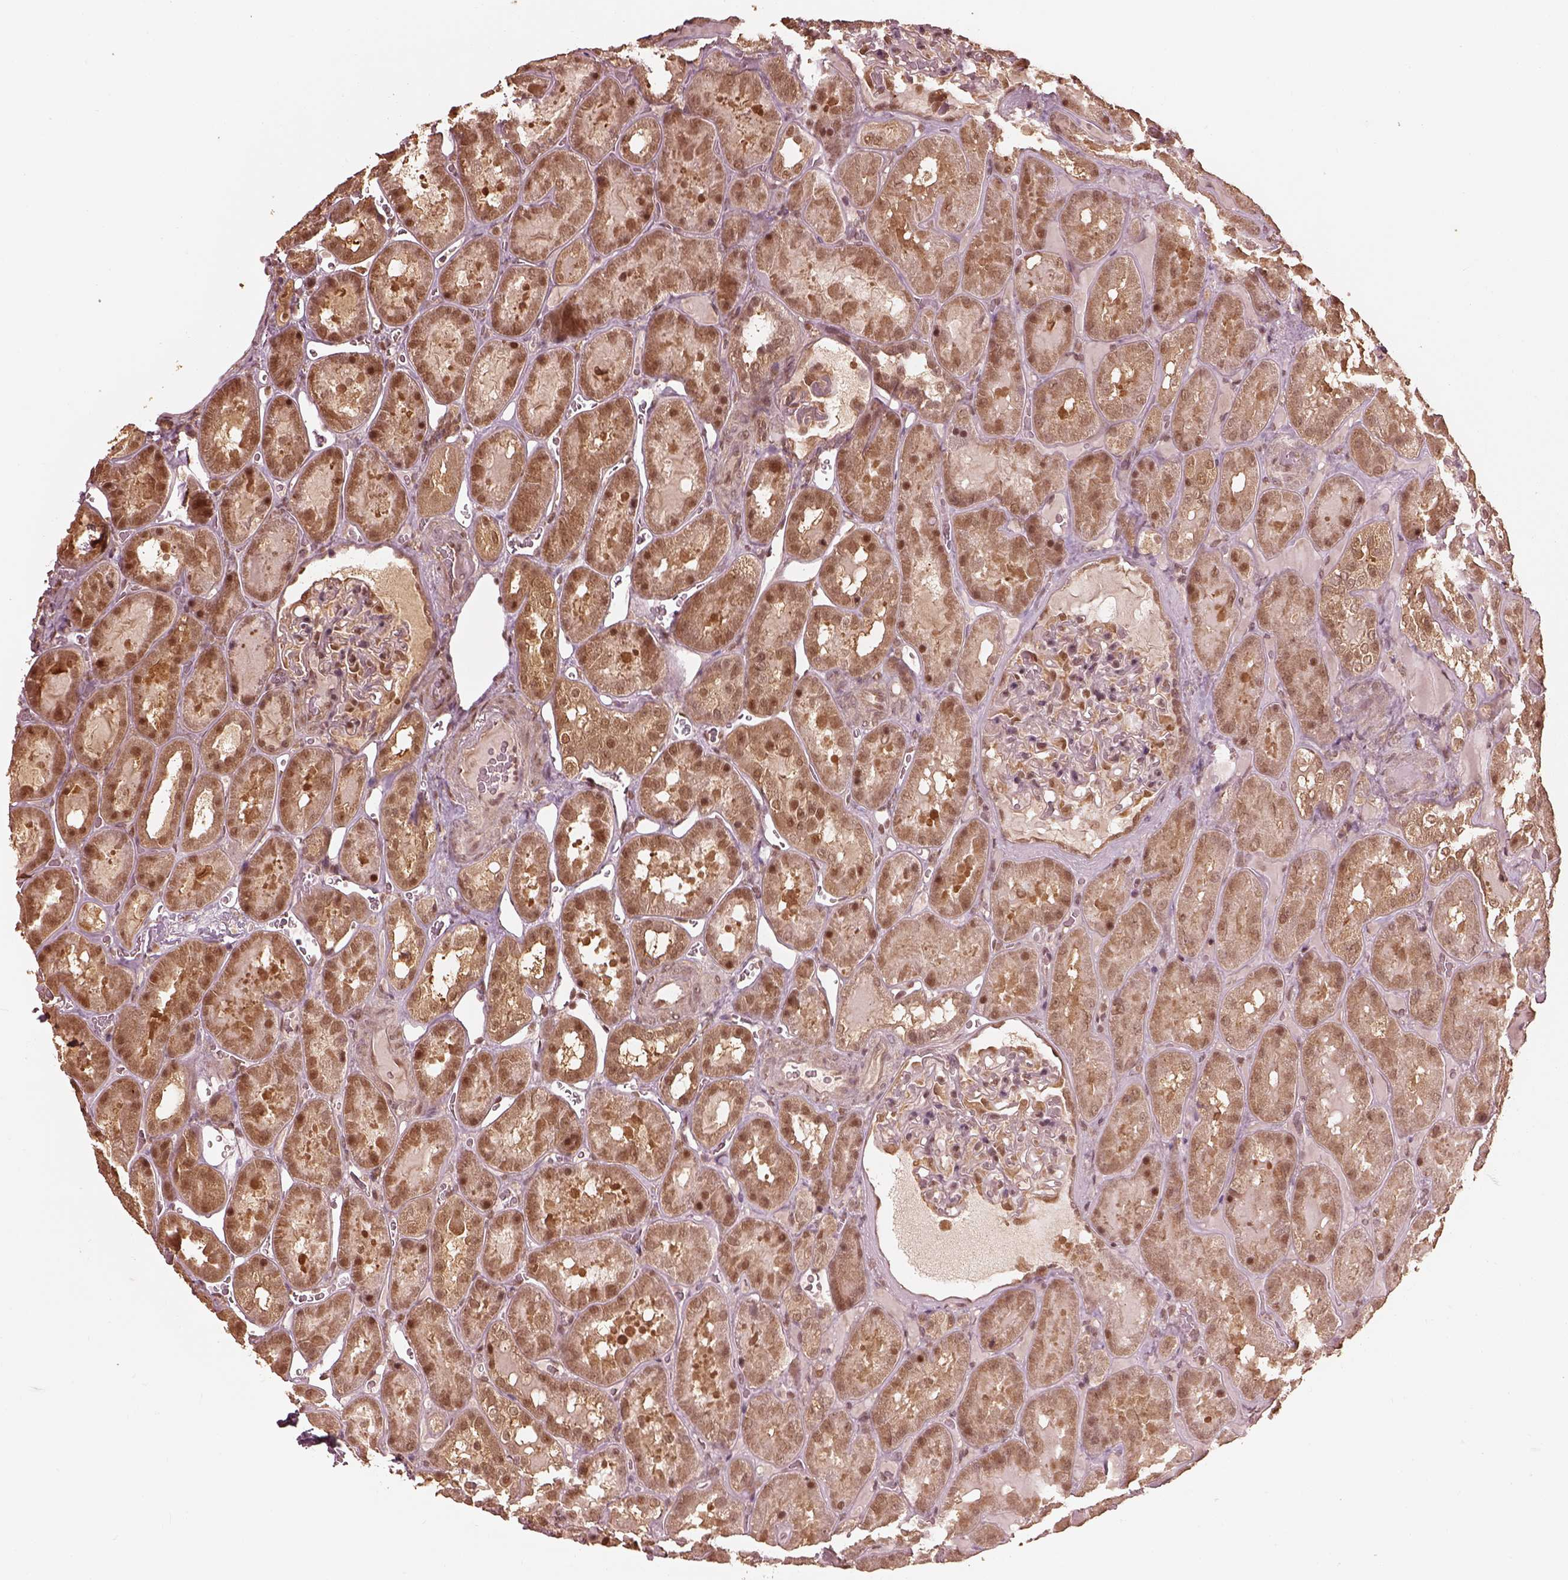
{"staining": {"intensity": "moderate", "quantity": "<25%", "location": "nuclear"}, "tissue": "kidney", "cell_type": "Cells in glomeruli", "image_type": "normal", "snomed": [{"axis": "morphology", "description": "Normal tissue, NOS"}, {"axis": "topography", "description": "Kidney"}], "caption": "Immunohistochemistry (IHC) photomicrograph of unremarkable kidney stained for a protein (brown), which shows low levels of moderate nuclear staining in about <25% of cells in glomeruli.", "gene": "PSMC5", "patient": {"sex": "male", "age": 73}}